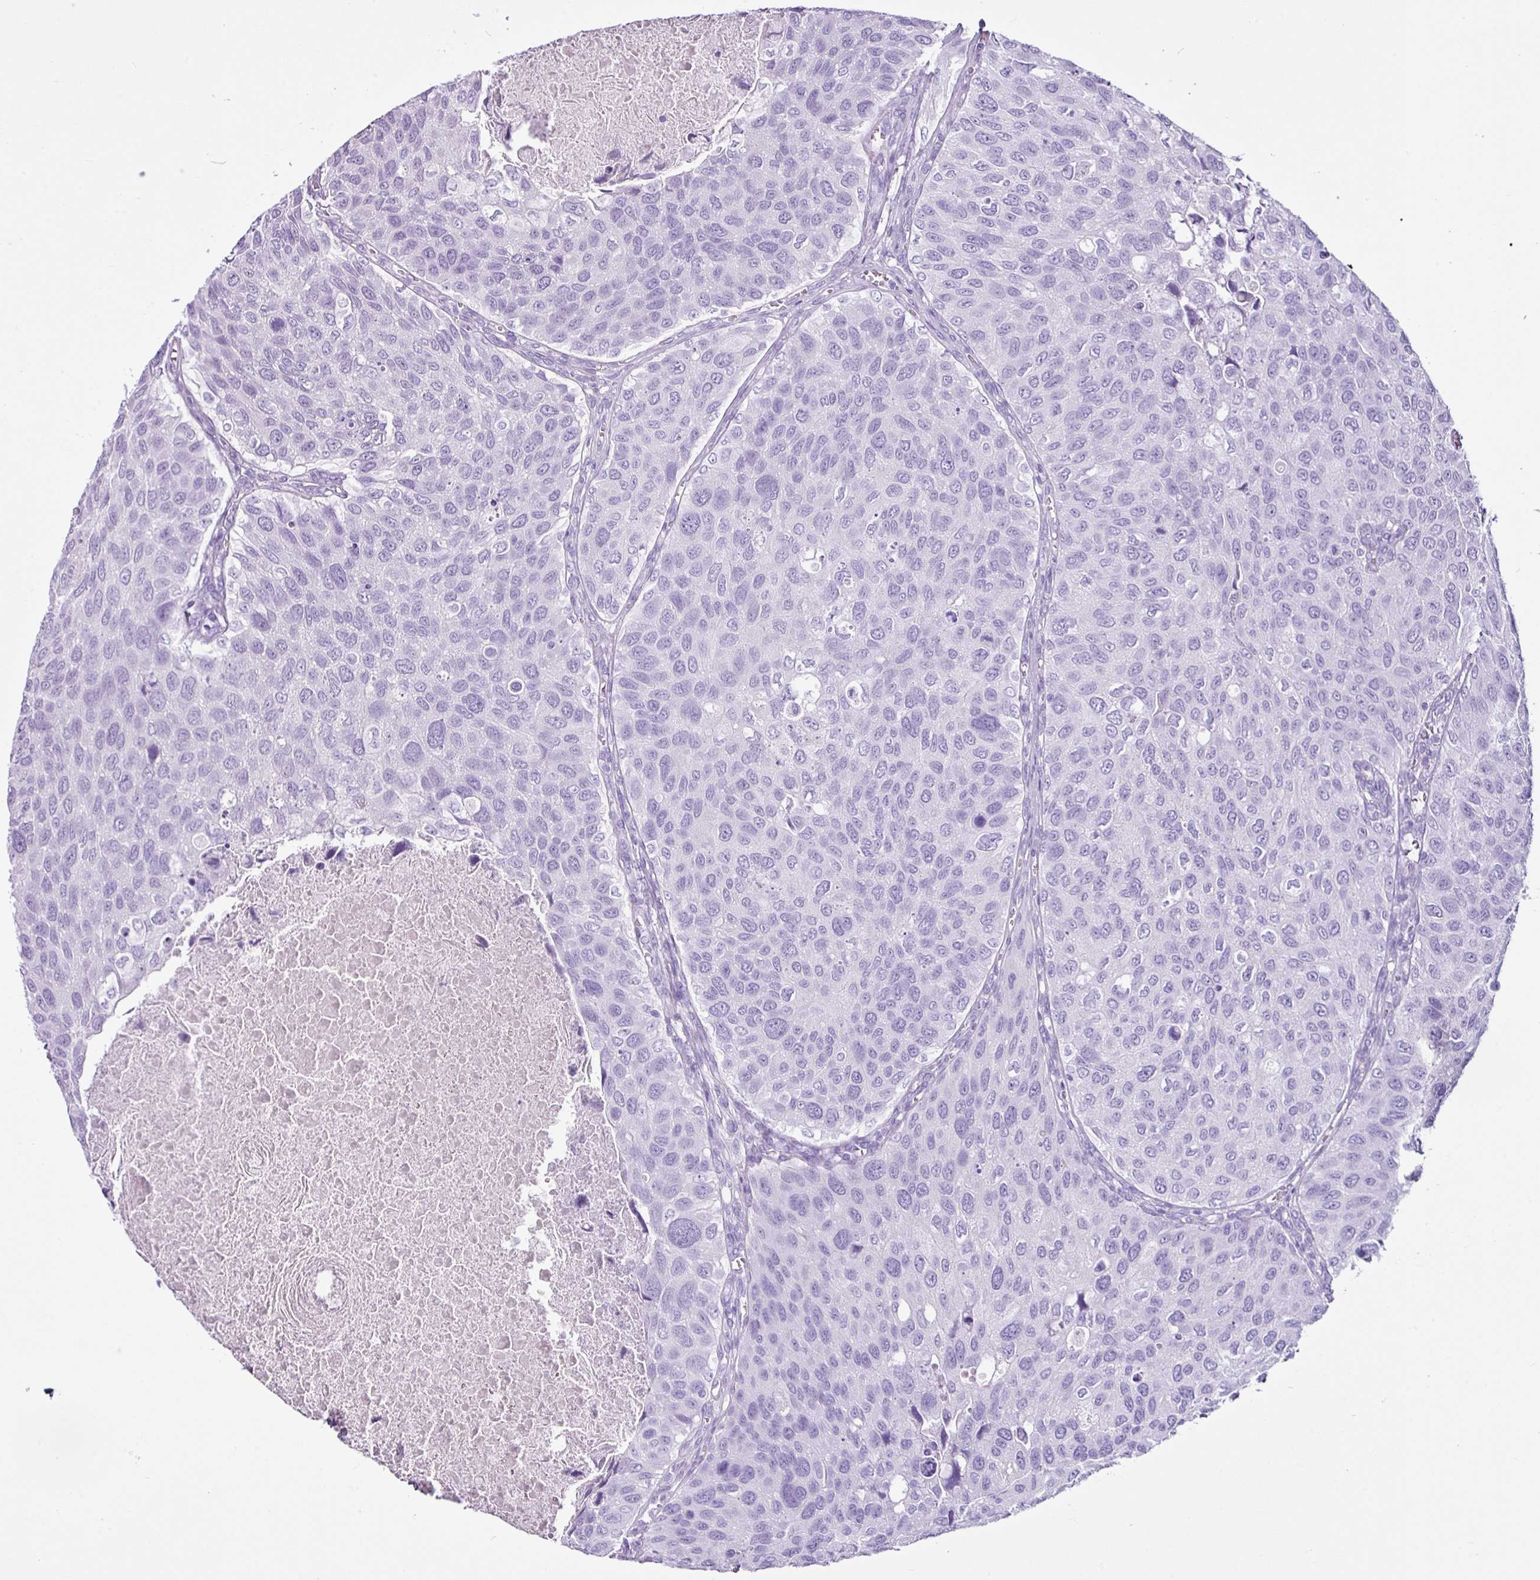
{"staining": {"intensity": "negative", "quantity": "none", "location": "none"}, "tissue": "urothelial cancer", "cell_type": "Tumor cells", "image_type": "cancer", "snomed": [{"axis": "morphology", "description": "Urothelial carcinoma, NOS"}, {"axis": "topography", "description": "Urinary bladder"}], "caption": "Immunohistochemical staining of human transitional cell carcinoma demonstrates no significant staining in tumor cells.", "gene": "LILRB4", "patient": {"sex": "male", "age": 80}}